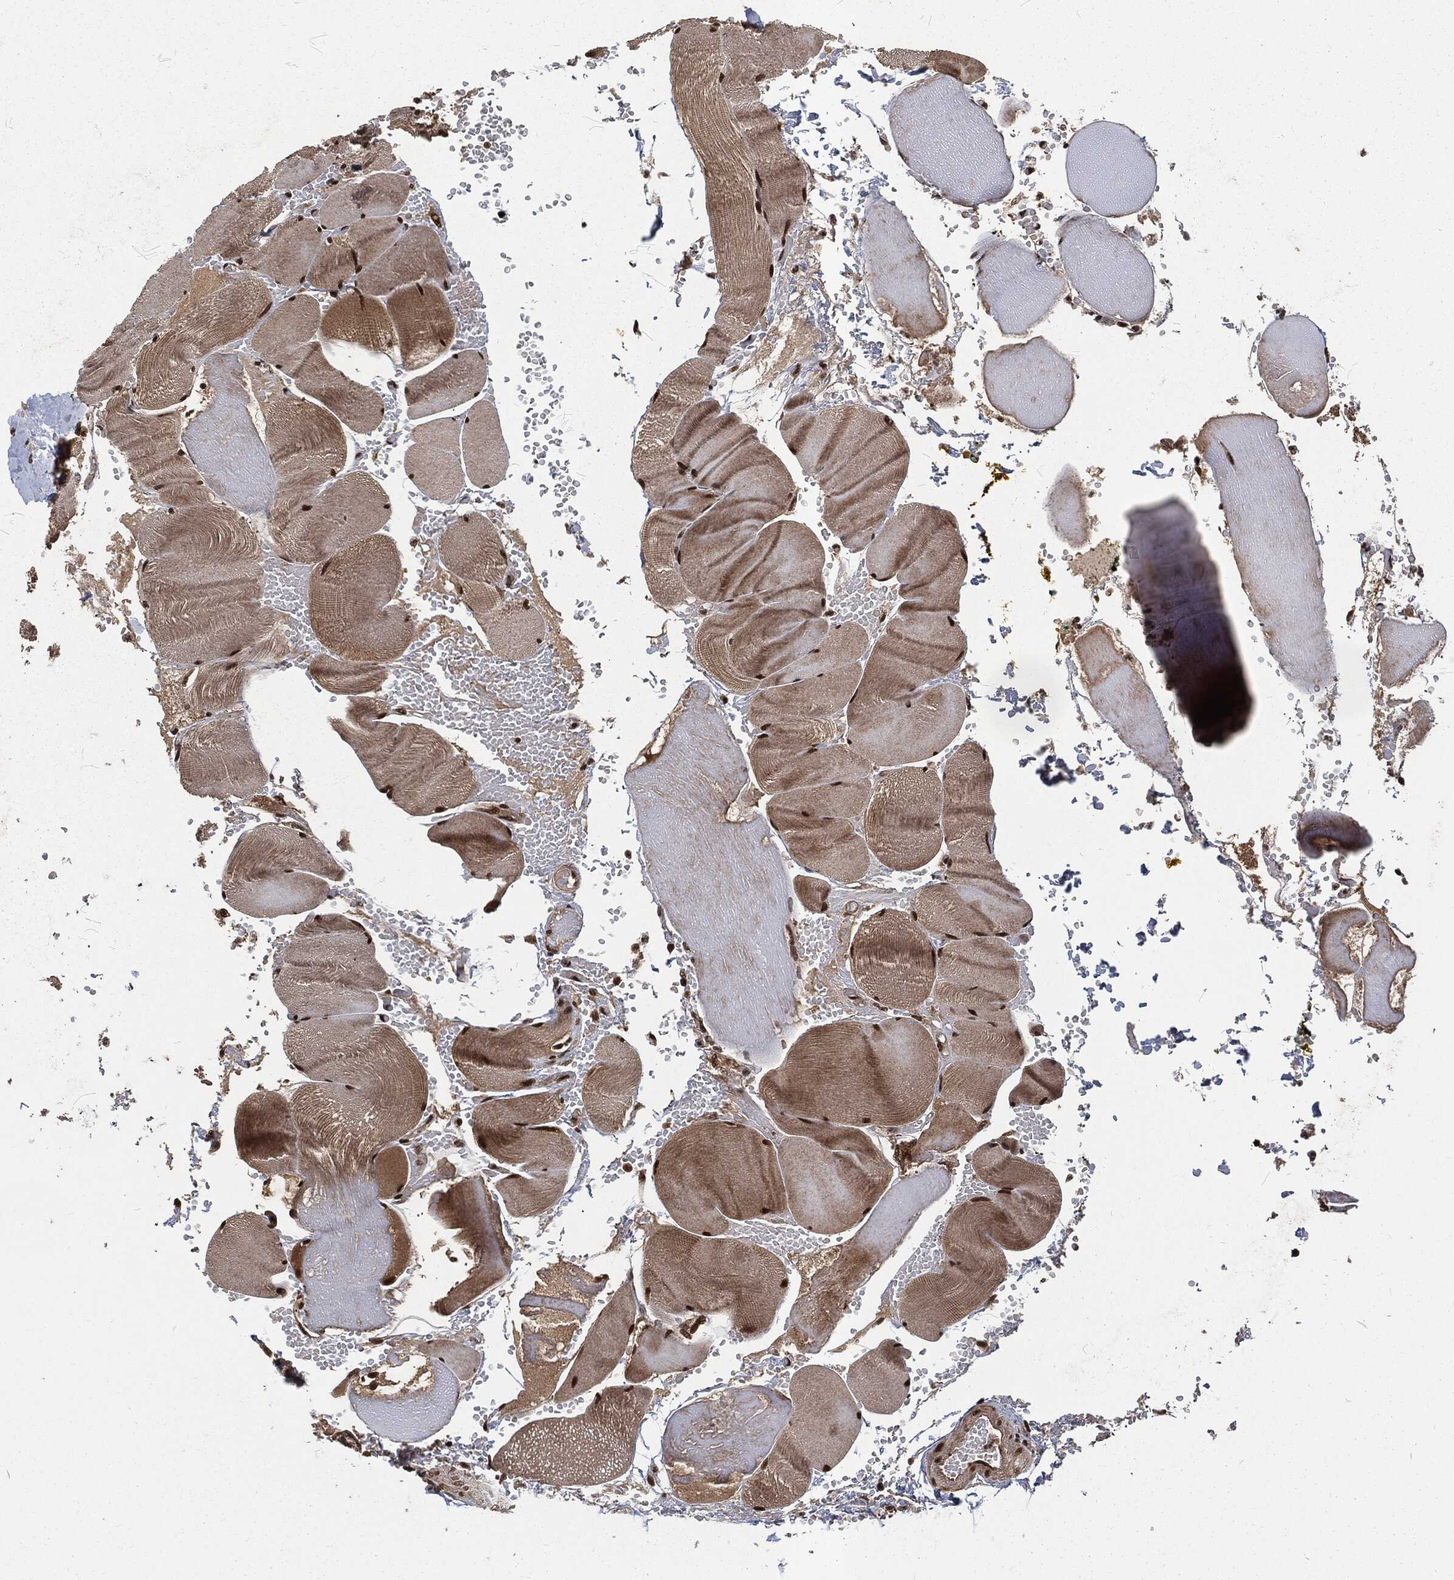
{"staining": {"intensity": "strong", "quantity": ">75%", "location": "nuclear"}, "tissue": "skeletal muscle", "cell_type": "Myocytes", "image_type": "normal", "snomed": [{"axis": "morphology", "description": "Normal tissue, NOS"}, {"axis": "topography", "description": "Skeletal muscle"}], "caption": "Immunohistochemistry (IHC) (DAB) staining of benign human skeletal muscle exhibits strong nuclear protein expression in about >75% of myocytes. (DAB = brown stain, brightfield microscopy at high magnification).", "gene": "NGRN", "patient": {"sex": "male", "age": 56}}